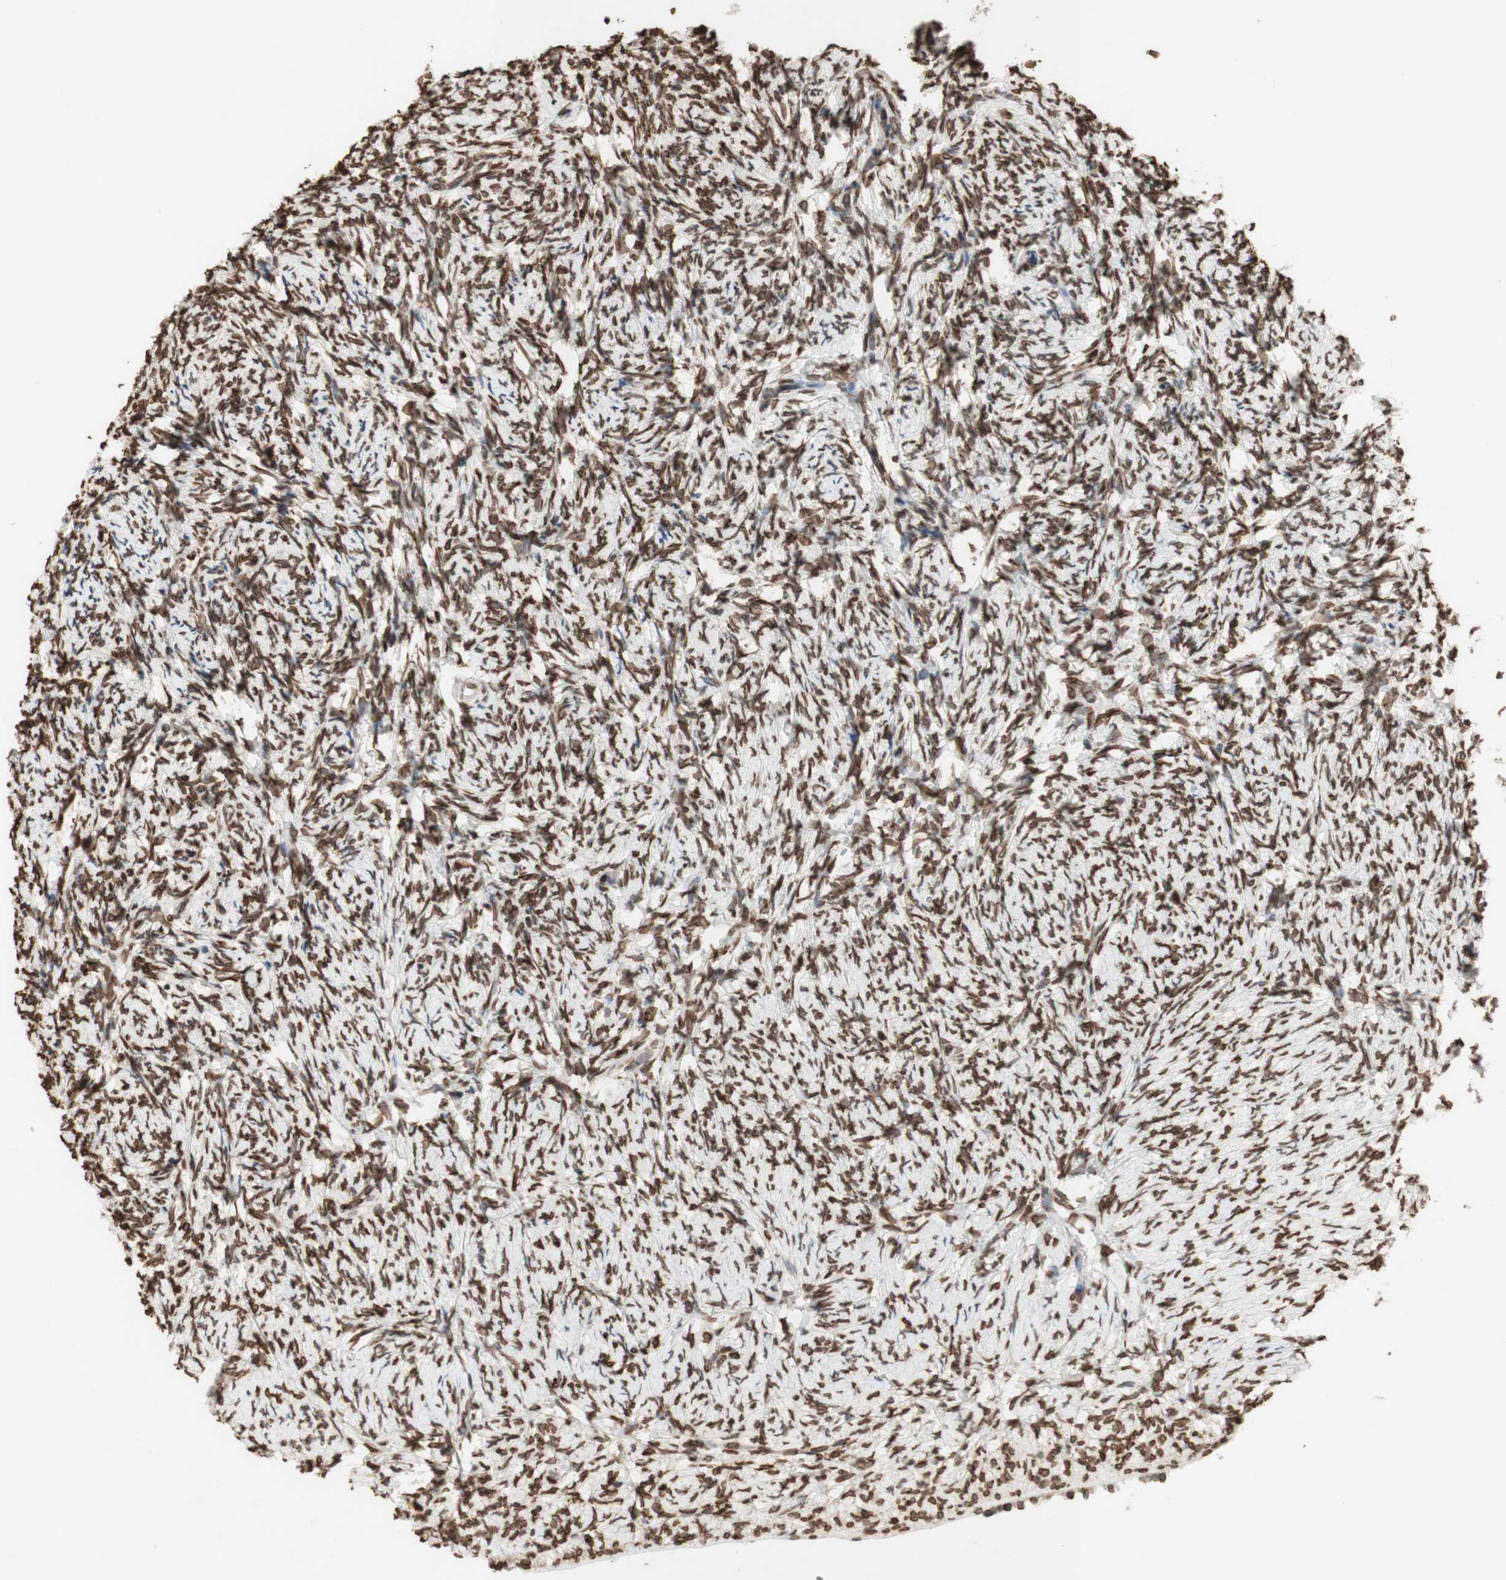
{"staining": {"intensity": "moderate", "quantity": ">75%", "location": "nuclear"}, "tissue": "ovary", "cell_type": "Follicle cells", "image_type": "normal", "snomed": [{"axis": "morphology", "description": "Normal tissue, NOS"}, {"axis": "topography", "description": "Ovary"}], "caption": "This image exhibits IHC staining of normal ovary, with medium moderate nuclear expression in approximately >75% of follicle cells.", "gene": "TMPO", "patient": {"sex": "female", "age": 60}}